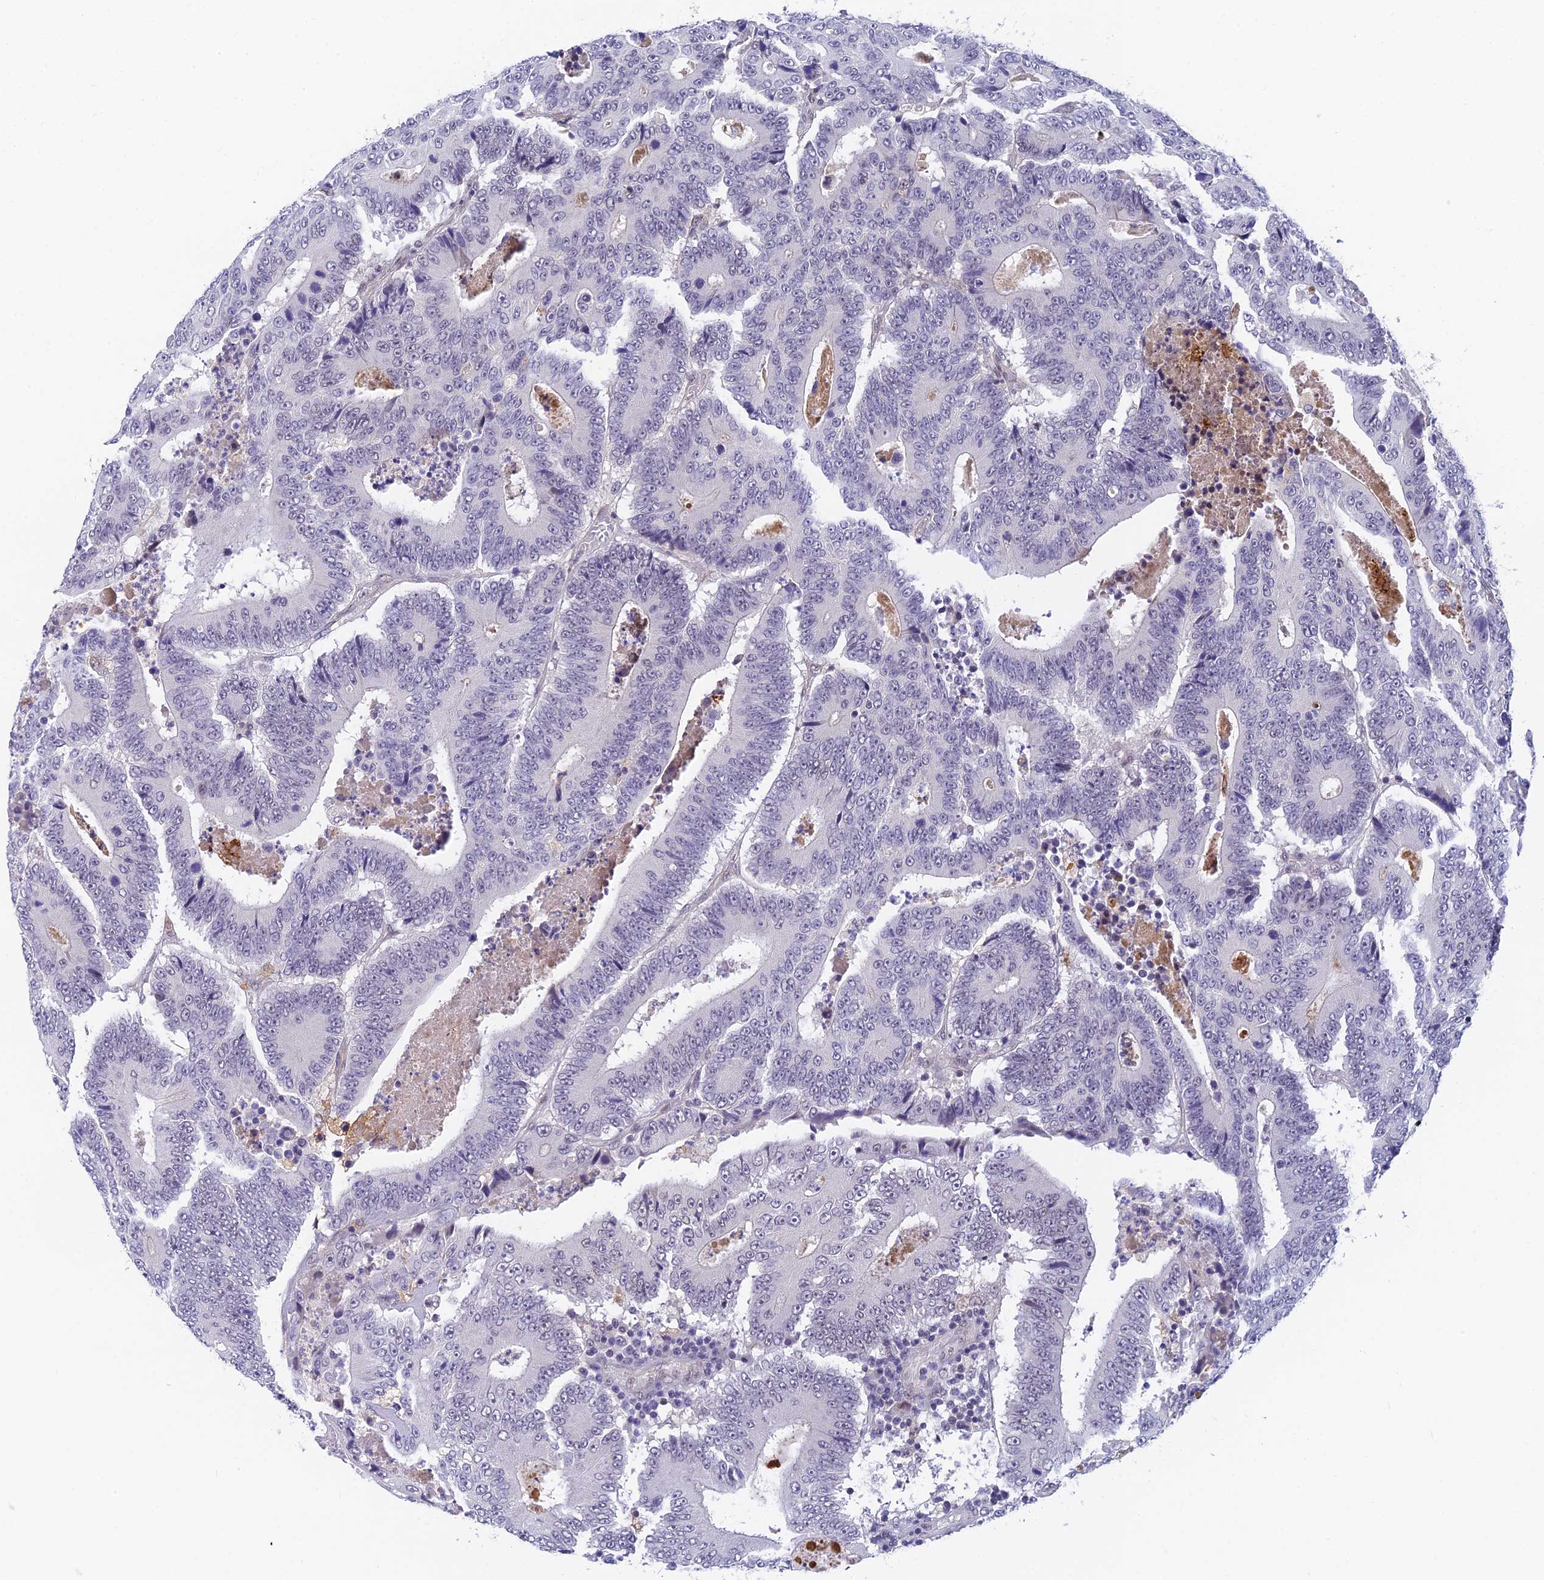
{"staining": {"intensity": "negative", "quantity": "none", "location": "none"}, "tissue": "colorectal cancer", "cell_type": "Tumor cells", "image_type": "cancer", "snomed": [{"axis": "morphology", "description": "Adenocarcinoma, NOS"}, {"axis": "topography", "description": "Colon"}], "caption": "Immunohistochemistry (IHC) of human colorectal cancer (adenocarcinoma) reveals no staining in tumor cells.", "gene": "NSMCE1", "patient": {"sex": "male", "age": 83}}